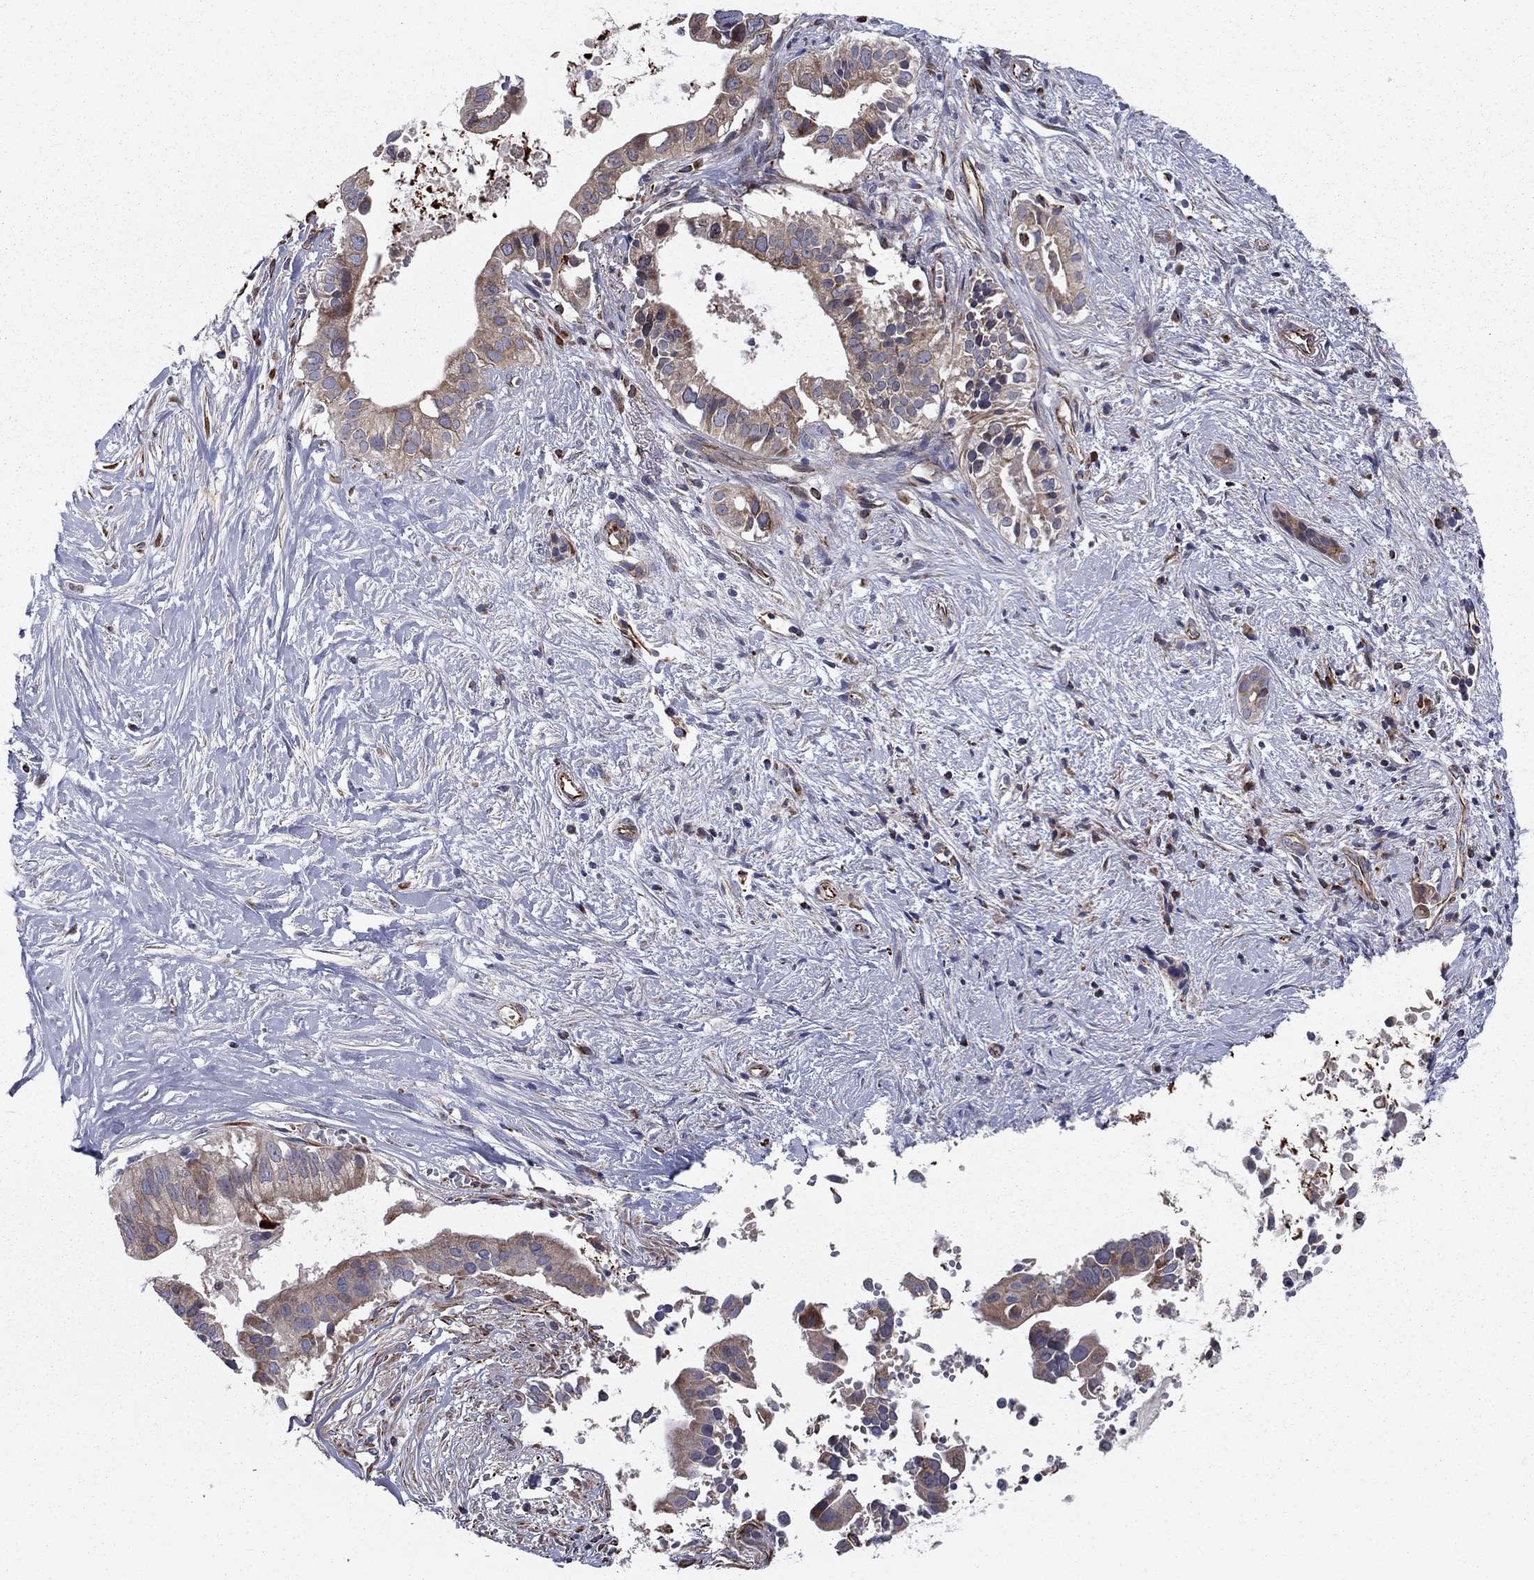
{"staining": {"intensity": "weak", "quantity": "25%-75%", "location": "cytoplasmic/membranous"}, "tissue": "pancreatic cancer", "cell_type": "Tumor cells", "image_type": "cancer", "snomed": [{"axis": "morphology", "description": "Adenocarcinoma, NOS"}, {"axis": "topography", "description": "Pancreas"}], "caption": "There is low levels of weak cytoplasmic/membranous expression in tumor cells of pancreatic cancer, as demonstrated by immunohistochemical staining (brown color).", "gene": "CLSTN1", "patient": {"sex": "male", "age": 61}}